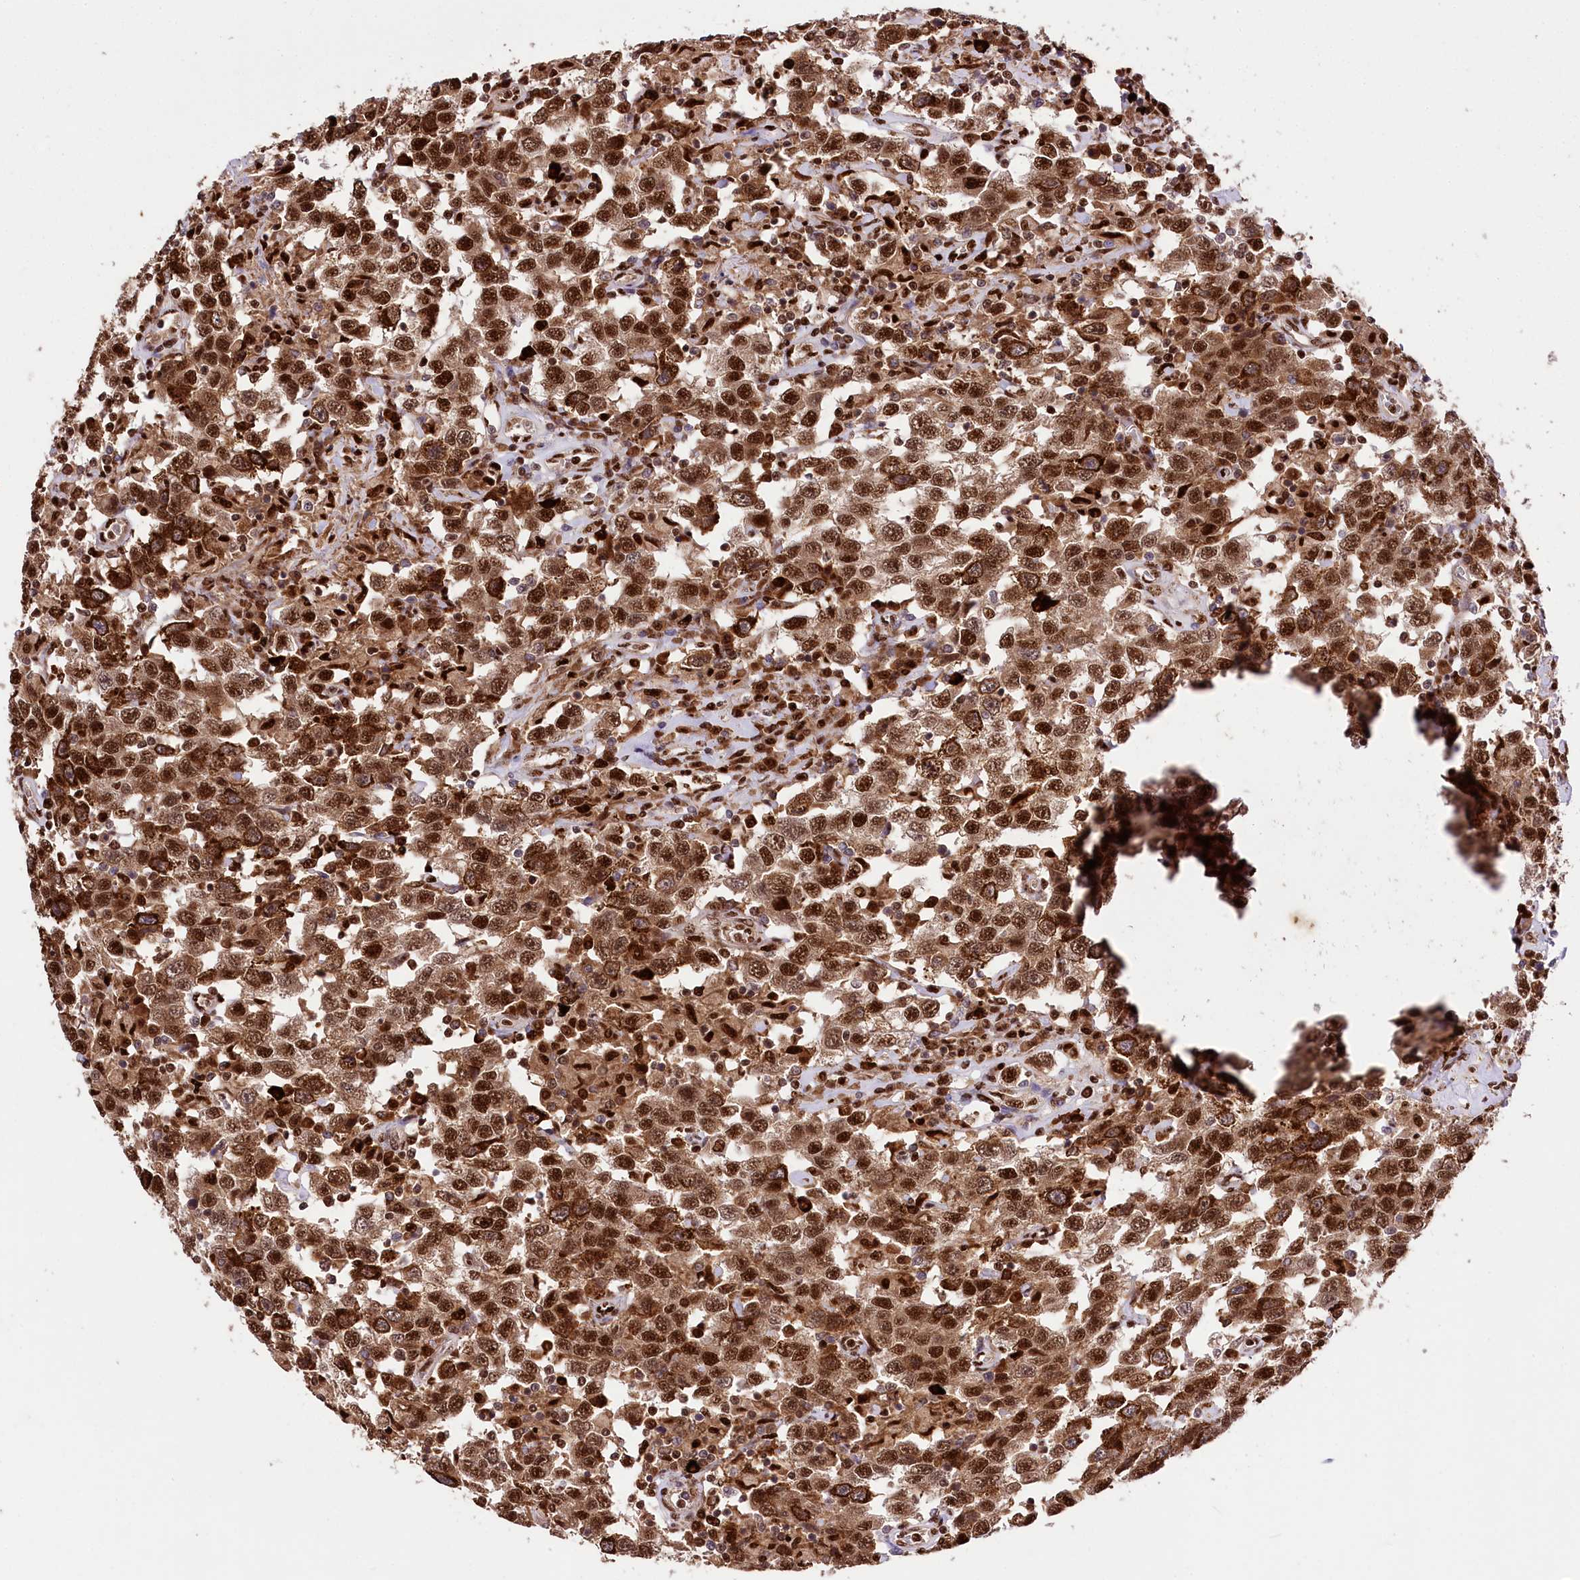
{"staining": {"intensity": "strong", "quantity": ">75%", "location": "cytoplasmic/membranous,nuclear"}, "tissue": "testis cancer", "cell_type": "Tumor cells", "image_type": "cancer", "snomed": [{"axis": "morphology", "description": "Seminoma, NOS"}, {"axis": "topography", "description": "Testis"}], "caption": "A brown stain shows strong cytoplasmic/membranous and nuclear expression of a protein in seminoma (testis) tumor cells. (DAB = brown stain, brightfield microscopy at high magnification).", "gene": "FIGN", "patient": {"sex": "male", "age": 41}}